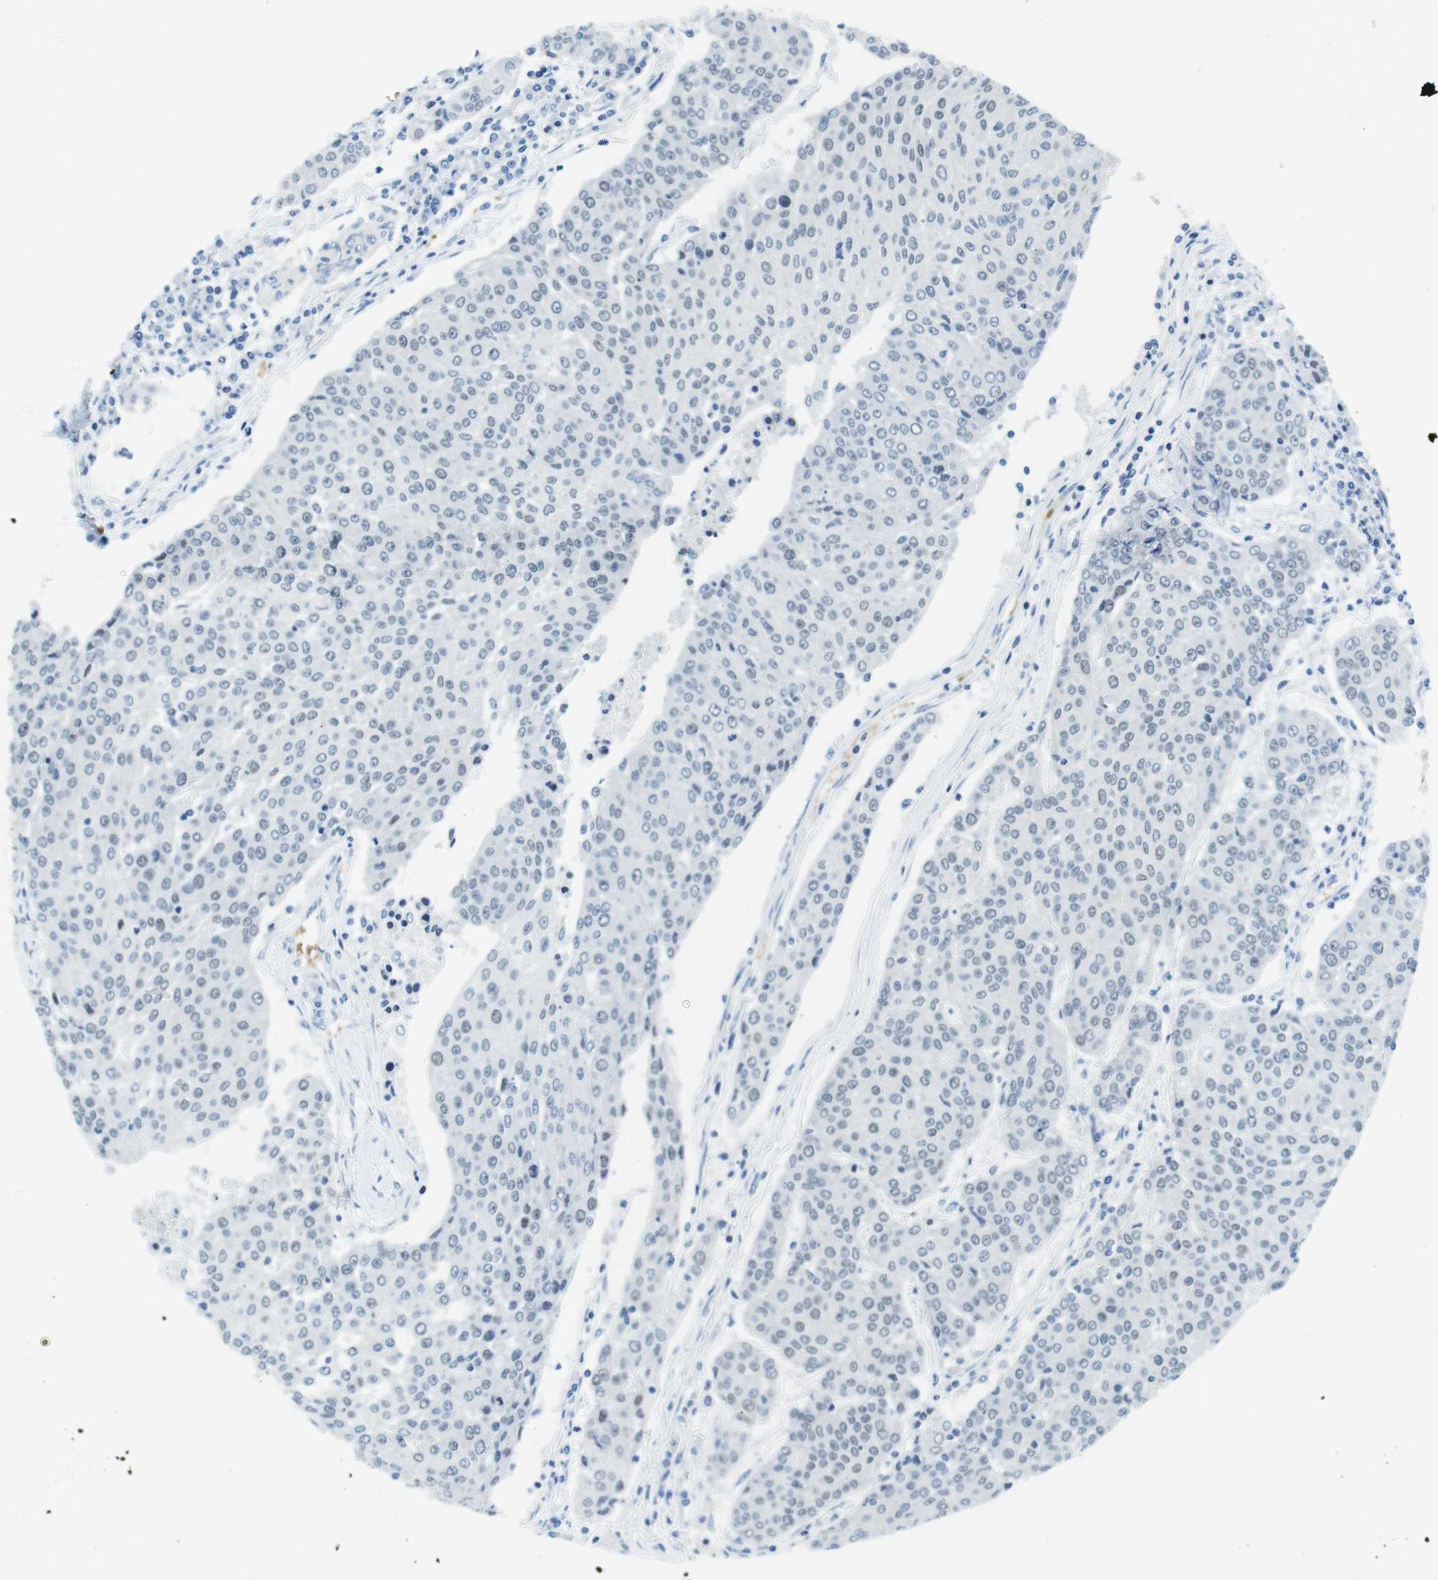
{"staining": {"intensity": "negative", "quantity": "none", "location": "none"}, "tissue": "urothelial cancer", "cell_type": "Tumor cells", "image_type": "cancer", "snomed": [{"axis": "morphology", "description": "Urothelial carcinoma, High grade"}, {"axis": "topography", "description": "Urinary bladder"}], "caption": "A photomicrograph of human urothelial cancer is negative for staining in tumor cells.", "gene": "TFAP2C", "patient": {"sex": "female", "age": 85}}